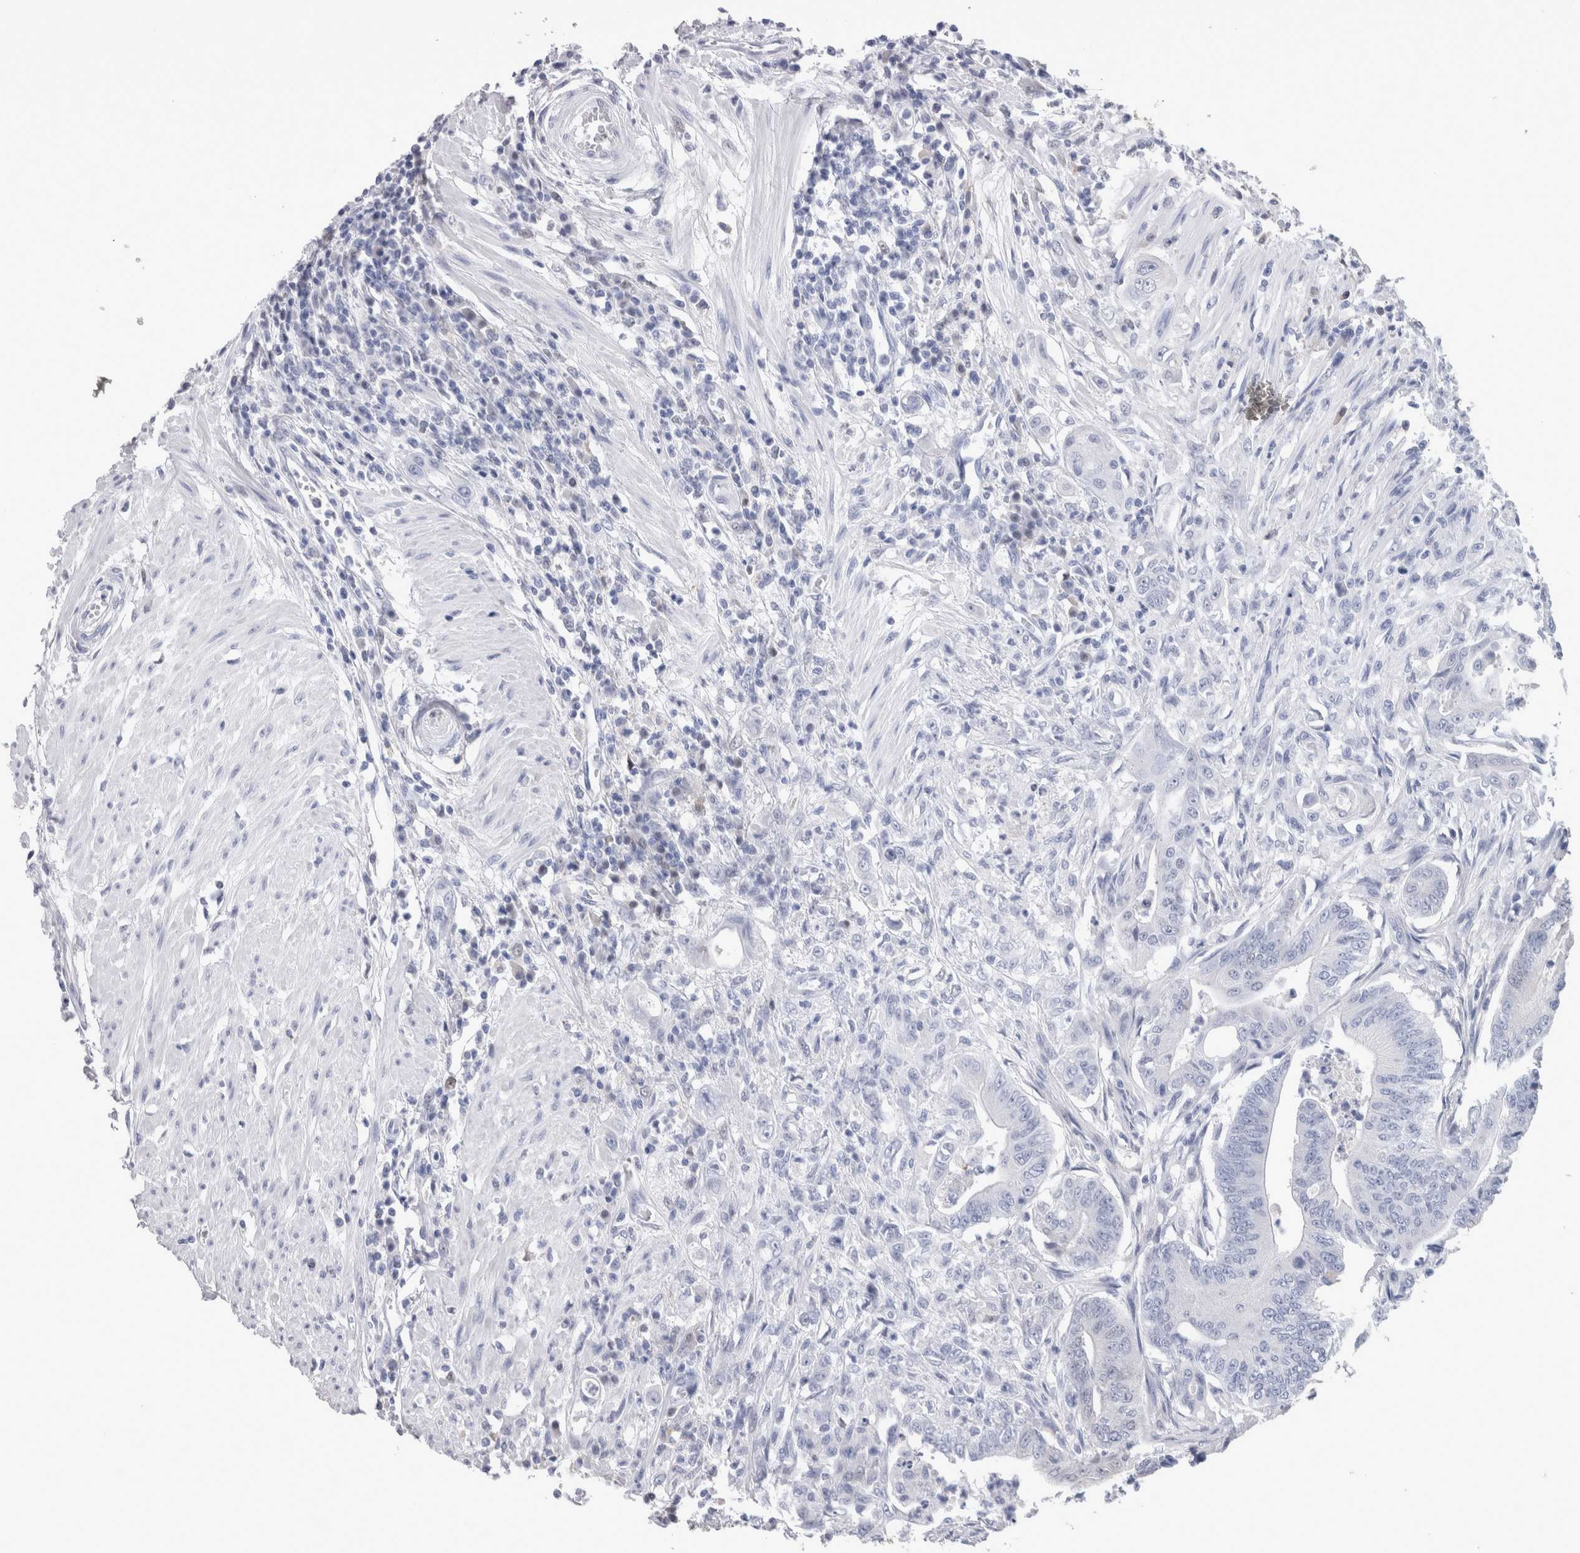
{"staining": {"intensity": "negative", "quantity": "none", "location": "none"}, "tissue": "colorectal cancer", "cell_type": "Tumor cells", "image_type": "cancer", "snomed": [{"axis": "morphology", "description": "Adenoma, NOS"}, {"axis": "morphology", "description": "Adenocarcinoma, NOS"}, {"axis": "topography", "description": "Colon"}], "caption": "This is a histopathology image of IHC staining of adenocarcinoma (colorectal), which shows no expression in tumor cells.", "gene": "CA8", "patient": {"sex": "male", "age": 79}}